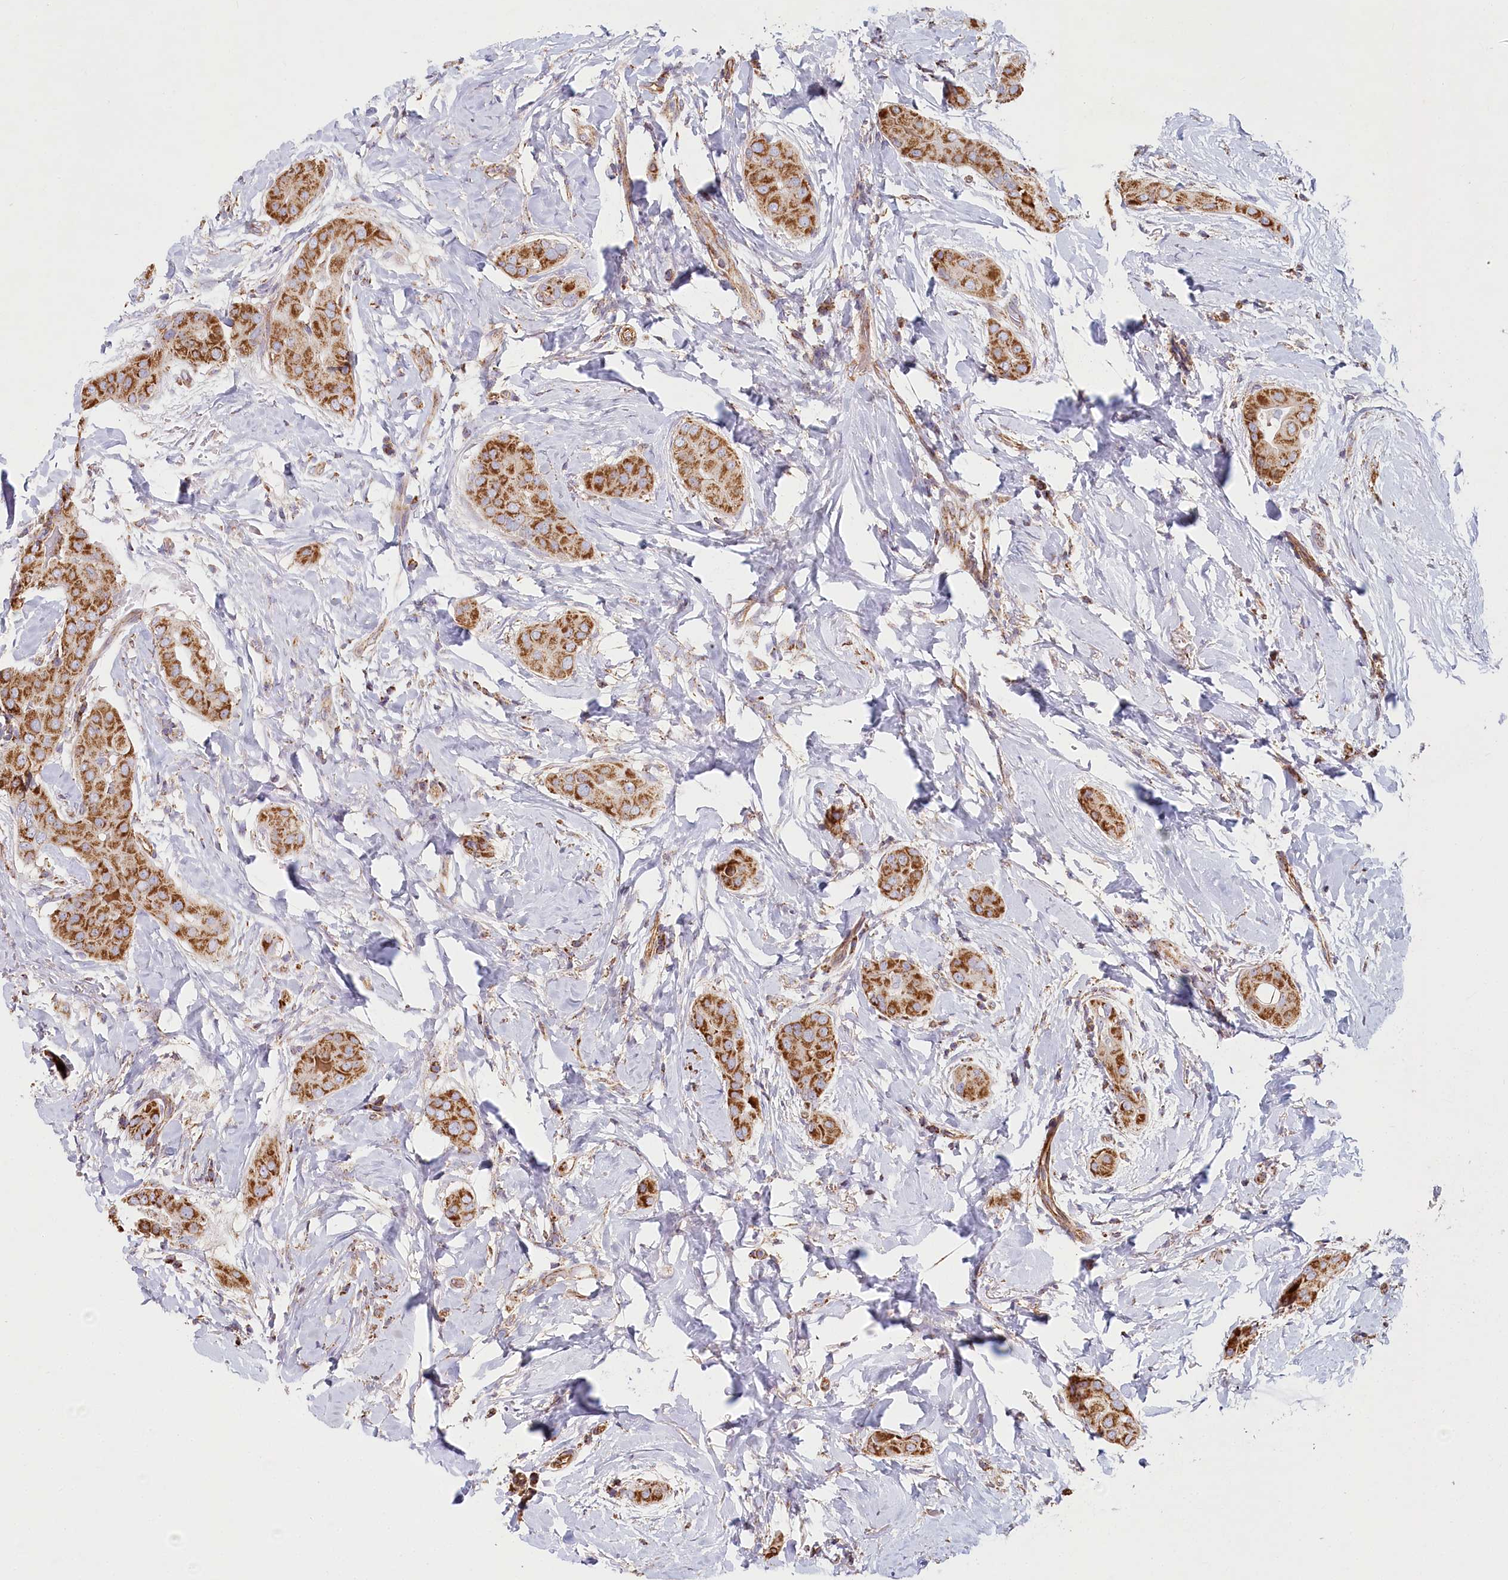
{"staining": {"intensity": "strong", "quantity": ">75%", "location": "cytoplasmic/membranous"}, "tissue": "thyroid cancer", "cell_type": "Tumor cells", "image_type": "cancer", "snomed": [{"axis": "morphology", "description": "Papillary adenocarcinoma, NOS"}, {"axis": "topography", "description": "Thyroid gland"}], "caption": "Papillary adenocarcinoma (thyroid) tissue exhibits strong cytoplasmic/membranous staining in about >75% of tumor cells, visualized by immunohistochemistry. (Brightfield microscopy of DAB IHC at high magnification).", "gene": "UMPS", "patient": {"sex": "male", "age": 33}}